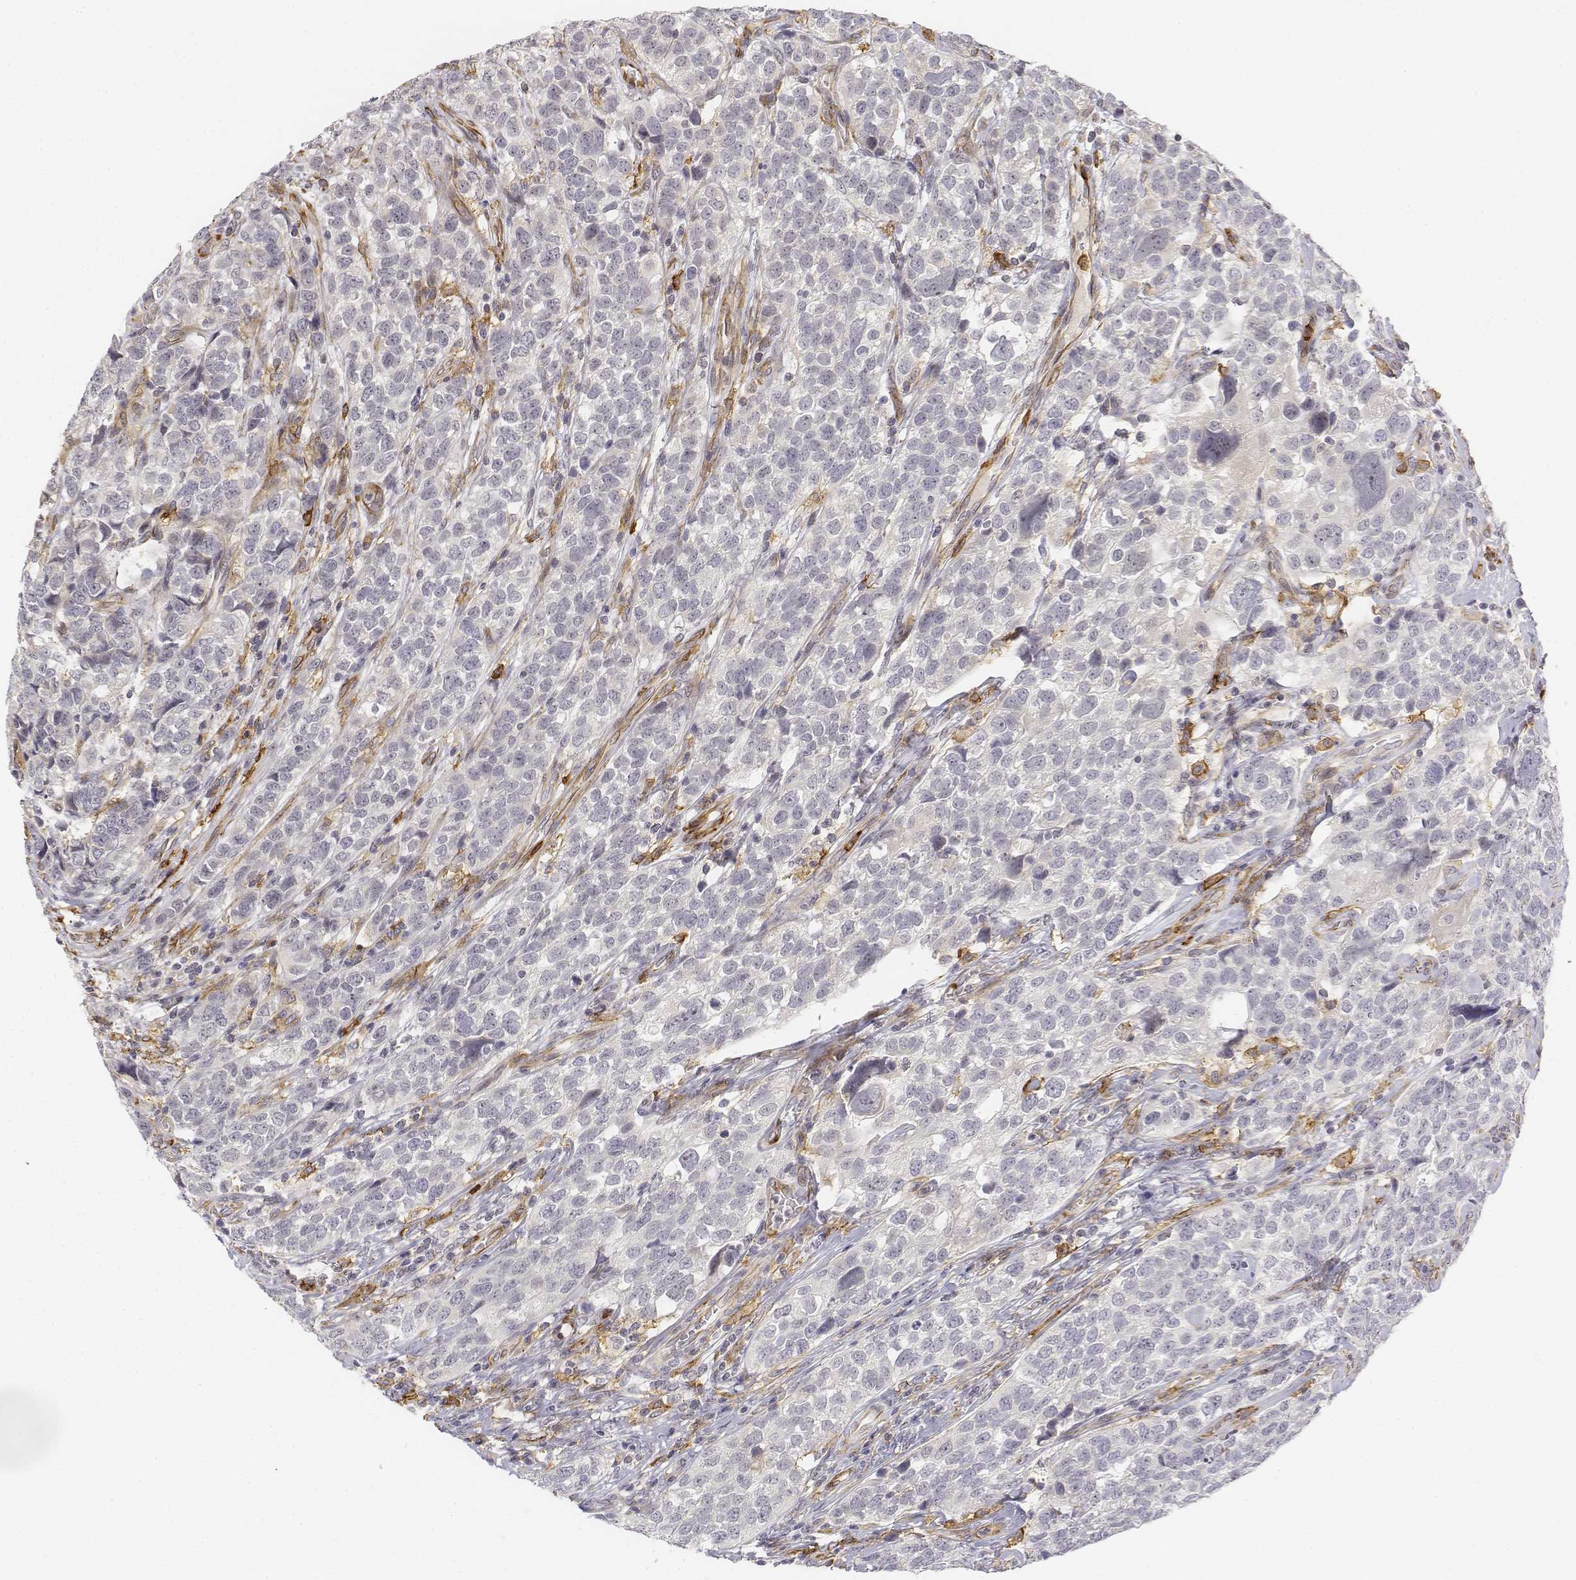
{"staining": {"intensity": "negative", "quantity": "none", "location": "none"}, "tissue": "urothelial cancer", "cell_type": "Tumor cells", "image_type": "cancer", "snomed": [{"axis": "morphology", "description": "Urothelial carcinoma, High grade"}, {"axis": "topography", "description": "Urinary bladder"}], "caption": "Urothelial cancer was stained to show a protein in brown. There is no significant expression in tumor cells.", "gene": "CD14", "patient": {"sex": "female", "age": 58}}